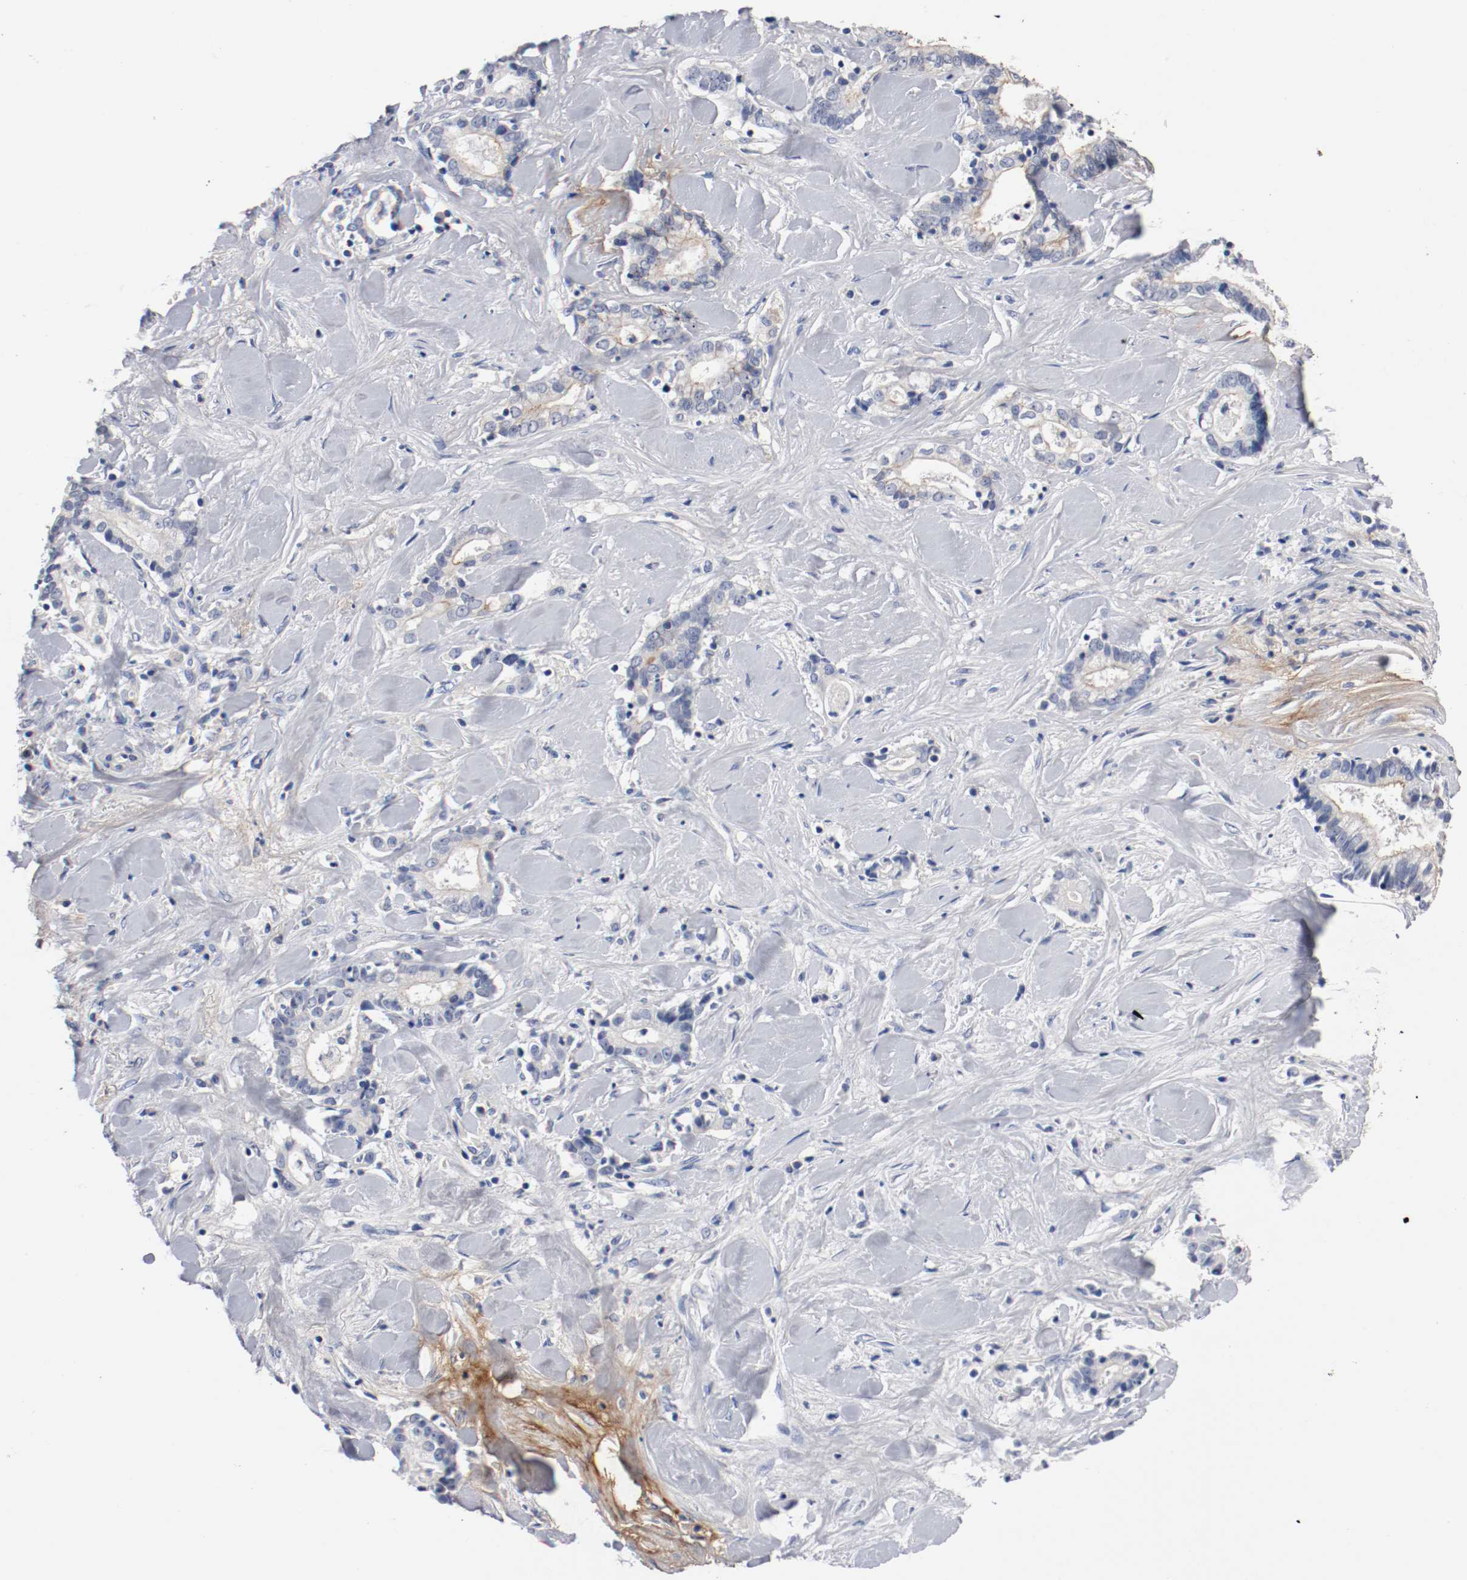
{"staining": {"intensity": "weak", "quantity": "<25%", "location": "cytoplasmic/membranous"}, "tissue": "liver cancer", "cell_type": "Tumor cells", "image_type": "cancer", "snomed": [{"axis": "morphology", "description": "Cholangiocarcinoma"}, {"axis": "topography", "description": "Liver"}], "caption": "High power microscopy photomicrograph of an IHC micrograph of liver cholangiocarcinoma, revealing no significant staining in tumor cells.", "gene": "TNC", "patient": {"sex": "male", "age": 57}}